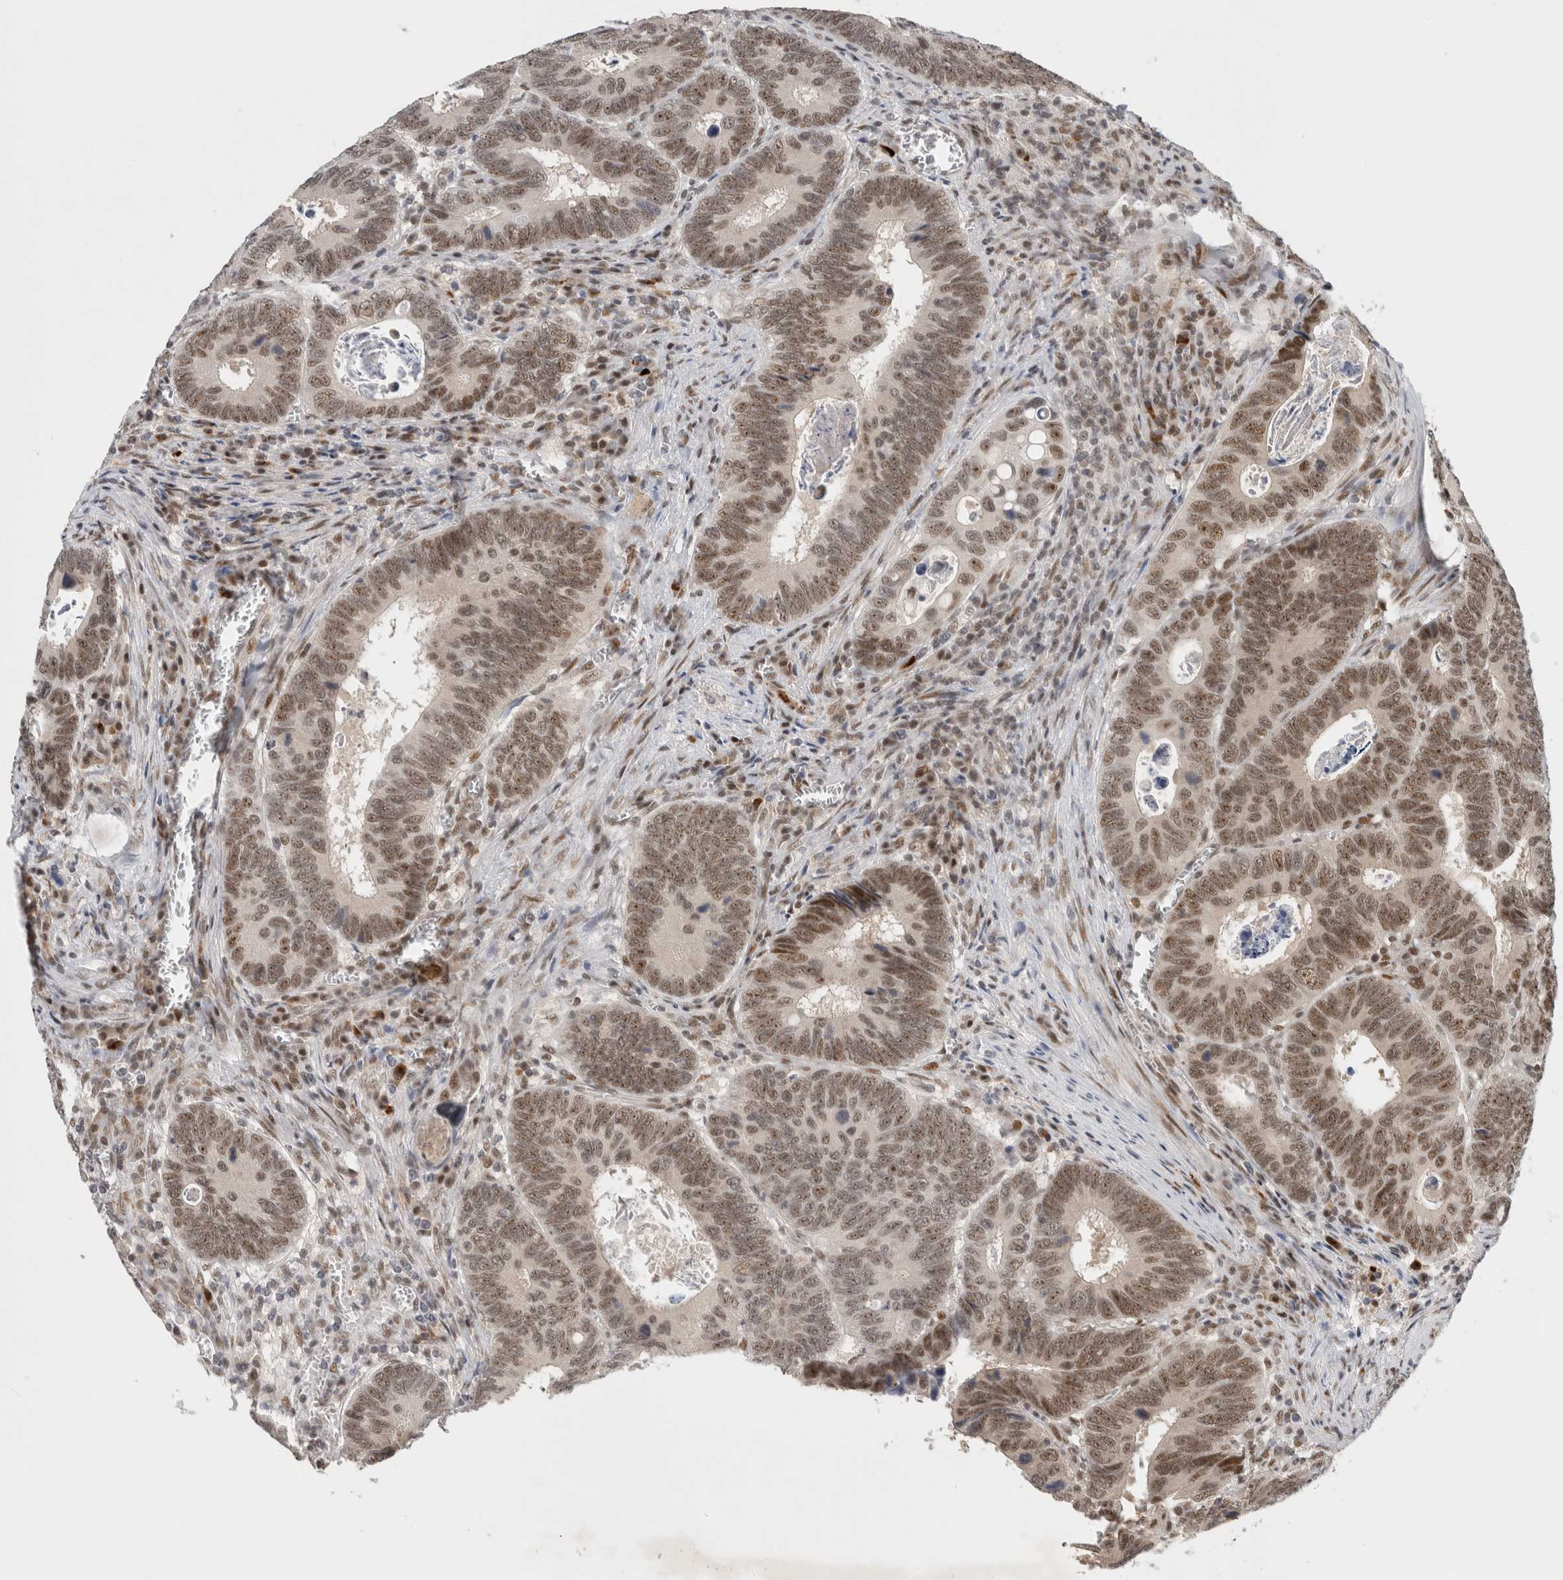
{"staining": {"intensity": "moderate", "quantity": ">75%", "location": "nuclear"}, "tissue": "colorectal cancer", "cell_type": "Tumor cells", "image_type": "cancer", "snomed": [{"axis": "morphology", "description": "Adenocarcinoma, NOS"}, {"axis": "topography", "description": "Colon"}], "caption": "A micrograph showing moderate nuclear expression in about >75% of tumor cells in colorectal adenocarcinoma, as visualized by brown immunohistochemical staining.", "gene": "HESX1", "patient": {"sex": "male", "age": 72}}